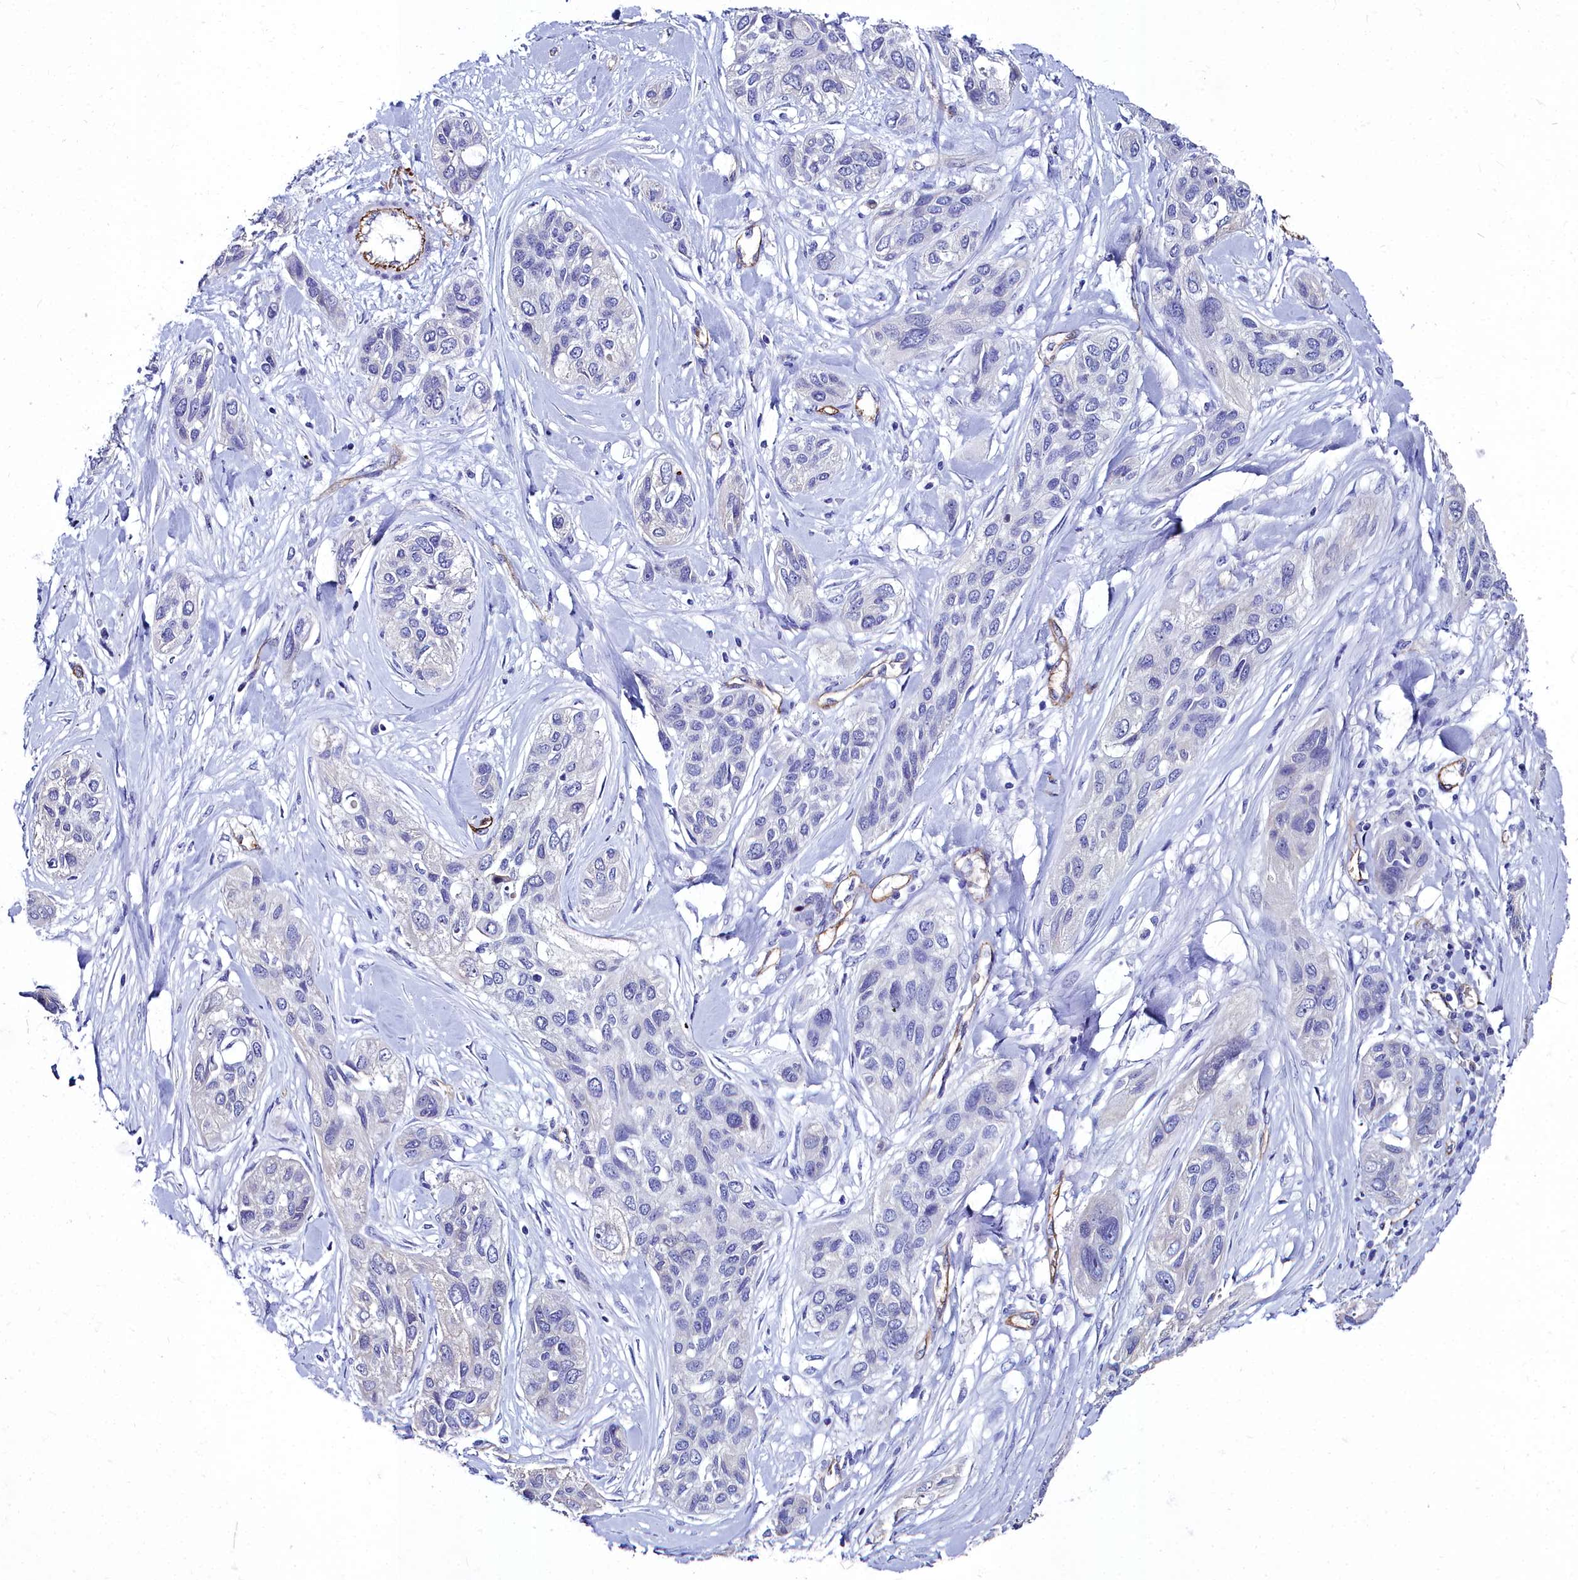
{"staining": {"intensity": "negative", "quantity": "none", "location": "none"}, "tissue": "lung cancer", "cell_type": "Tumor cells", "image_type": "cancer", "snomed": [{"axis": "morphology", "description": "Squamous cell carcinoma, NOS"}, {"axis": "topography", "description": "Lung"}], "caption": "Tumor cells show no significant staining in lung squamous cell carcinoma.", "gene": "CYP4F11", "patient": {"sex": "female", "age": 70}}